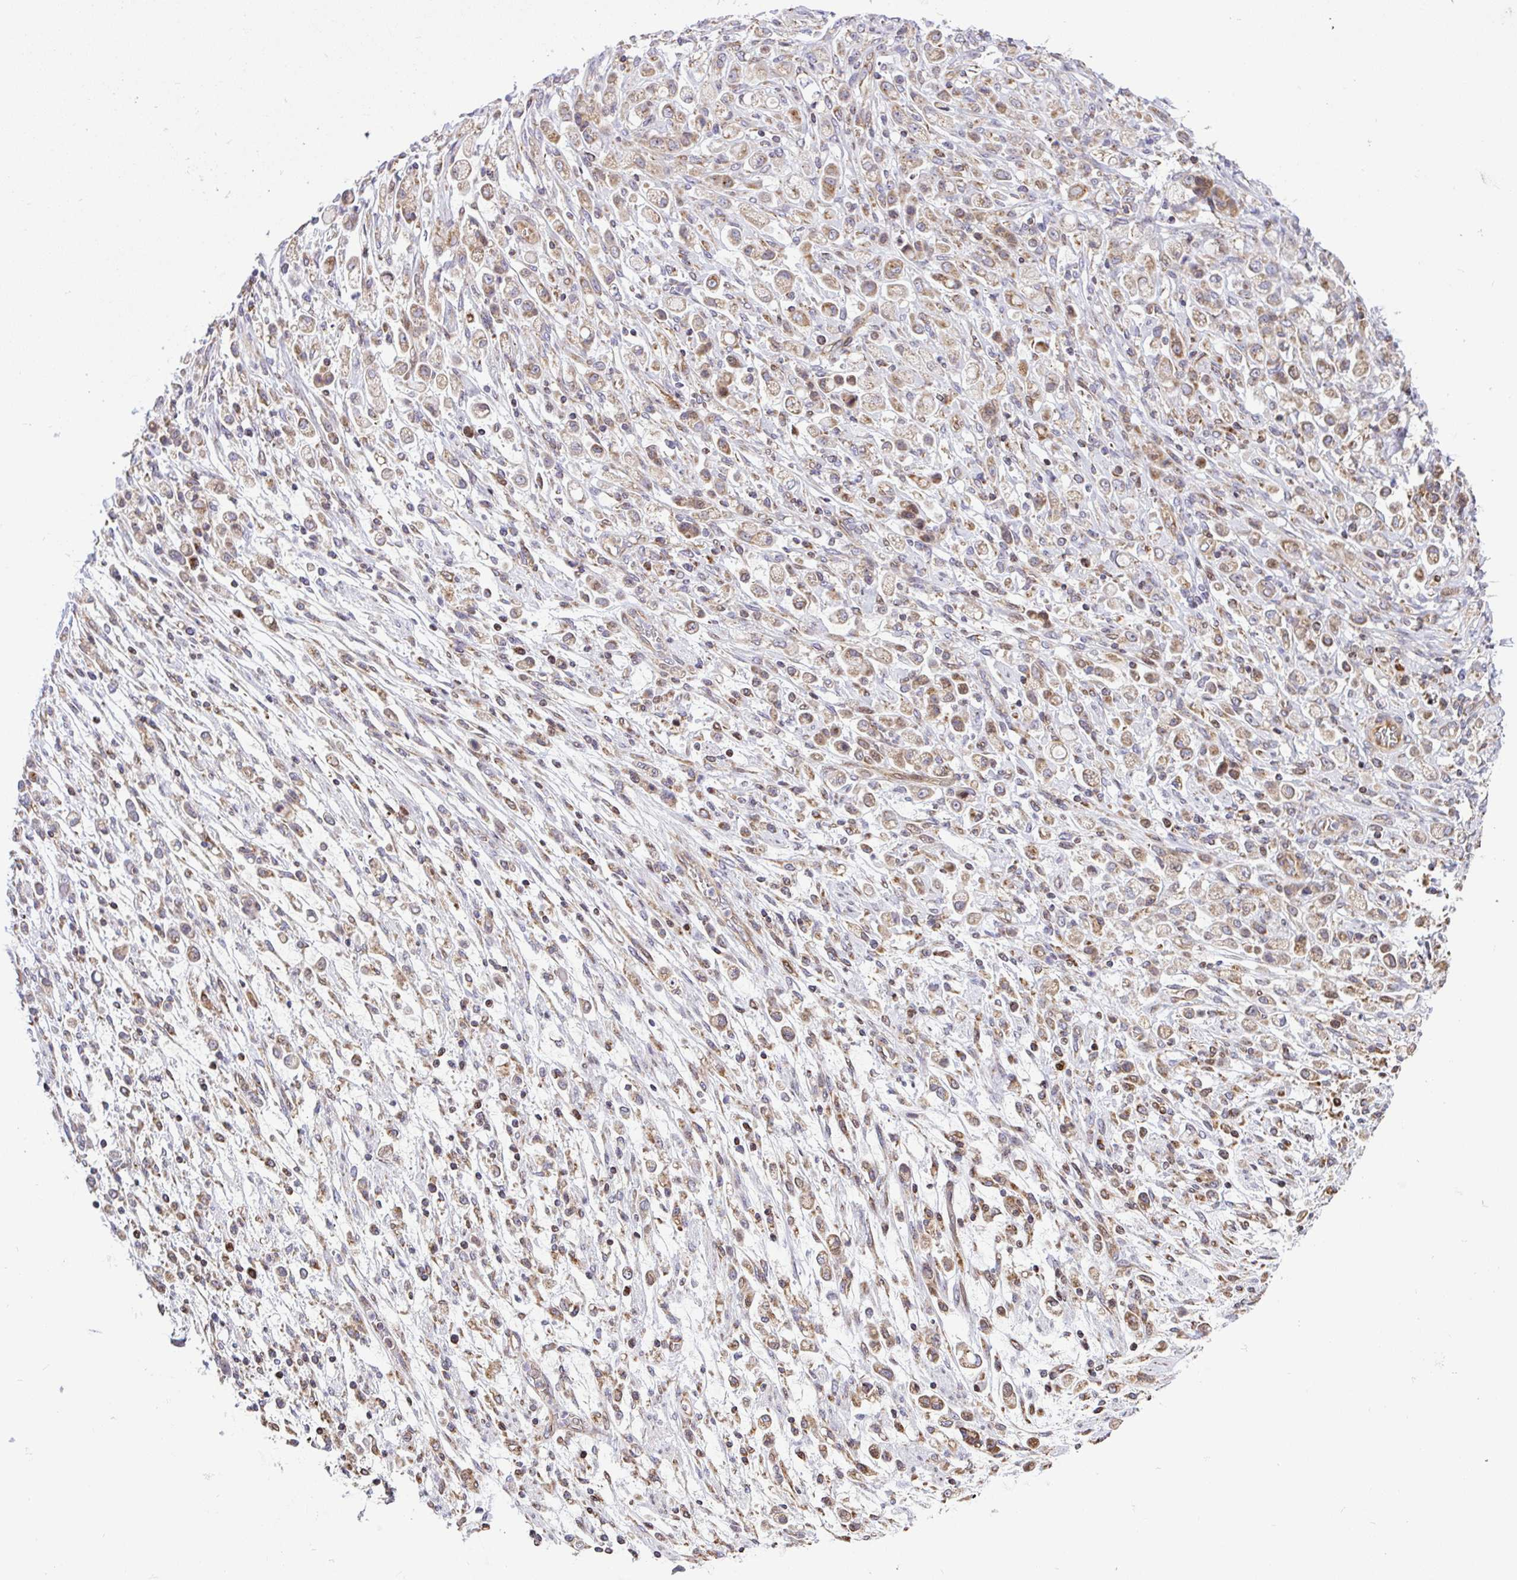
{"staining": {"intensity": "moderate", "quantity": ">75%", "location": "cytoplasmic/membranous"}, "tissue": "stomach cancer", "cell_type": "Tumor cells", "image_type": "cancer", "snomed": [{"axis": "morphology", "description": "Adenocarcinoma, NOS"}, {"axis": "topography", "description": "Stomach"}], "caption": "Moderate cytoplasmic/membranous staining is present in approximately >75% of tumor cells in stomach cancer. Using DAB (brown) and hematoxylin (blue) stains, captured at high magnification using brightfield microscopy.", "gene": "FIGNL1", "patient": {"sex": "female", "age": 60}}